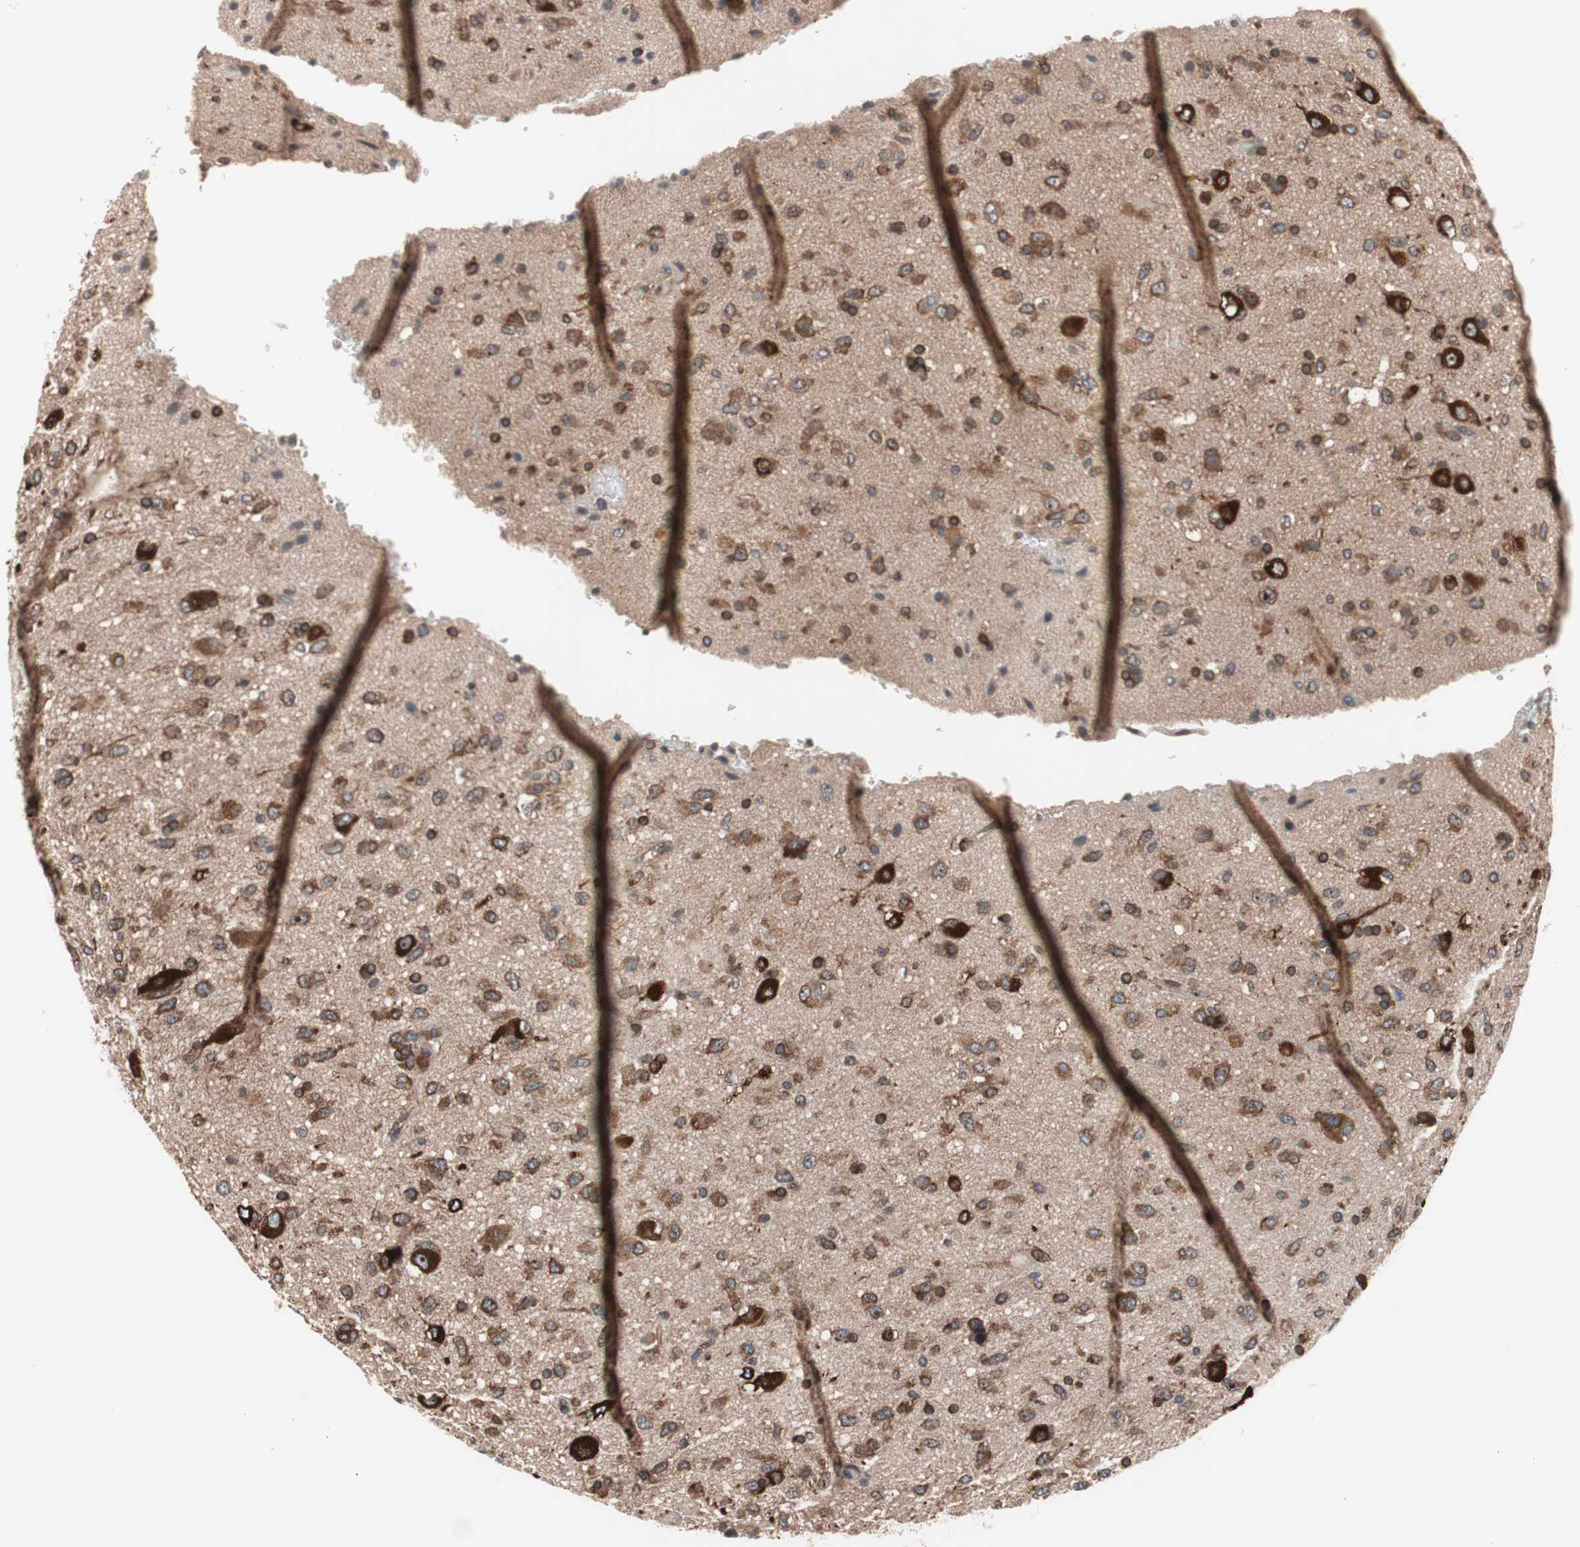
{"staining": {"intensity": "moderate", "quantity": ">75%", "location": "cytoplasmic/membranous"}, "tissue": "glioma", "cell_type": "Tumor cells", "image_type": "cancer", "snomed": [{"axis": "morphology", "description": "Glioma, malignant, Low grade"}, {"axis": "topography", "description": "Brain"}], "caption": "Moderate cytoplasmic/membranous staining is appreciated in about >75% of tumor cells in malignant glioma (low-grade).", "gene": "IRS1", "patient": {"sex": "male", "age": 77}}